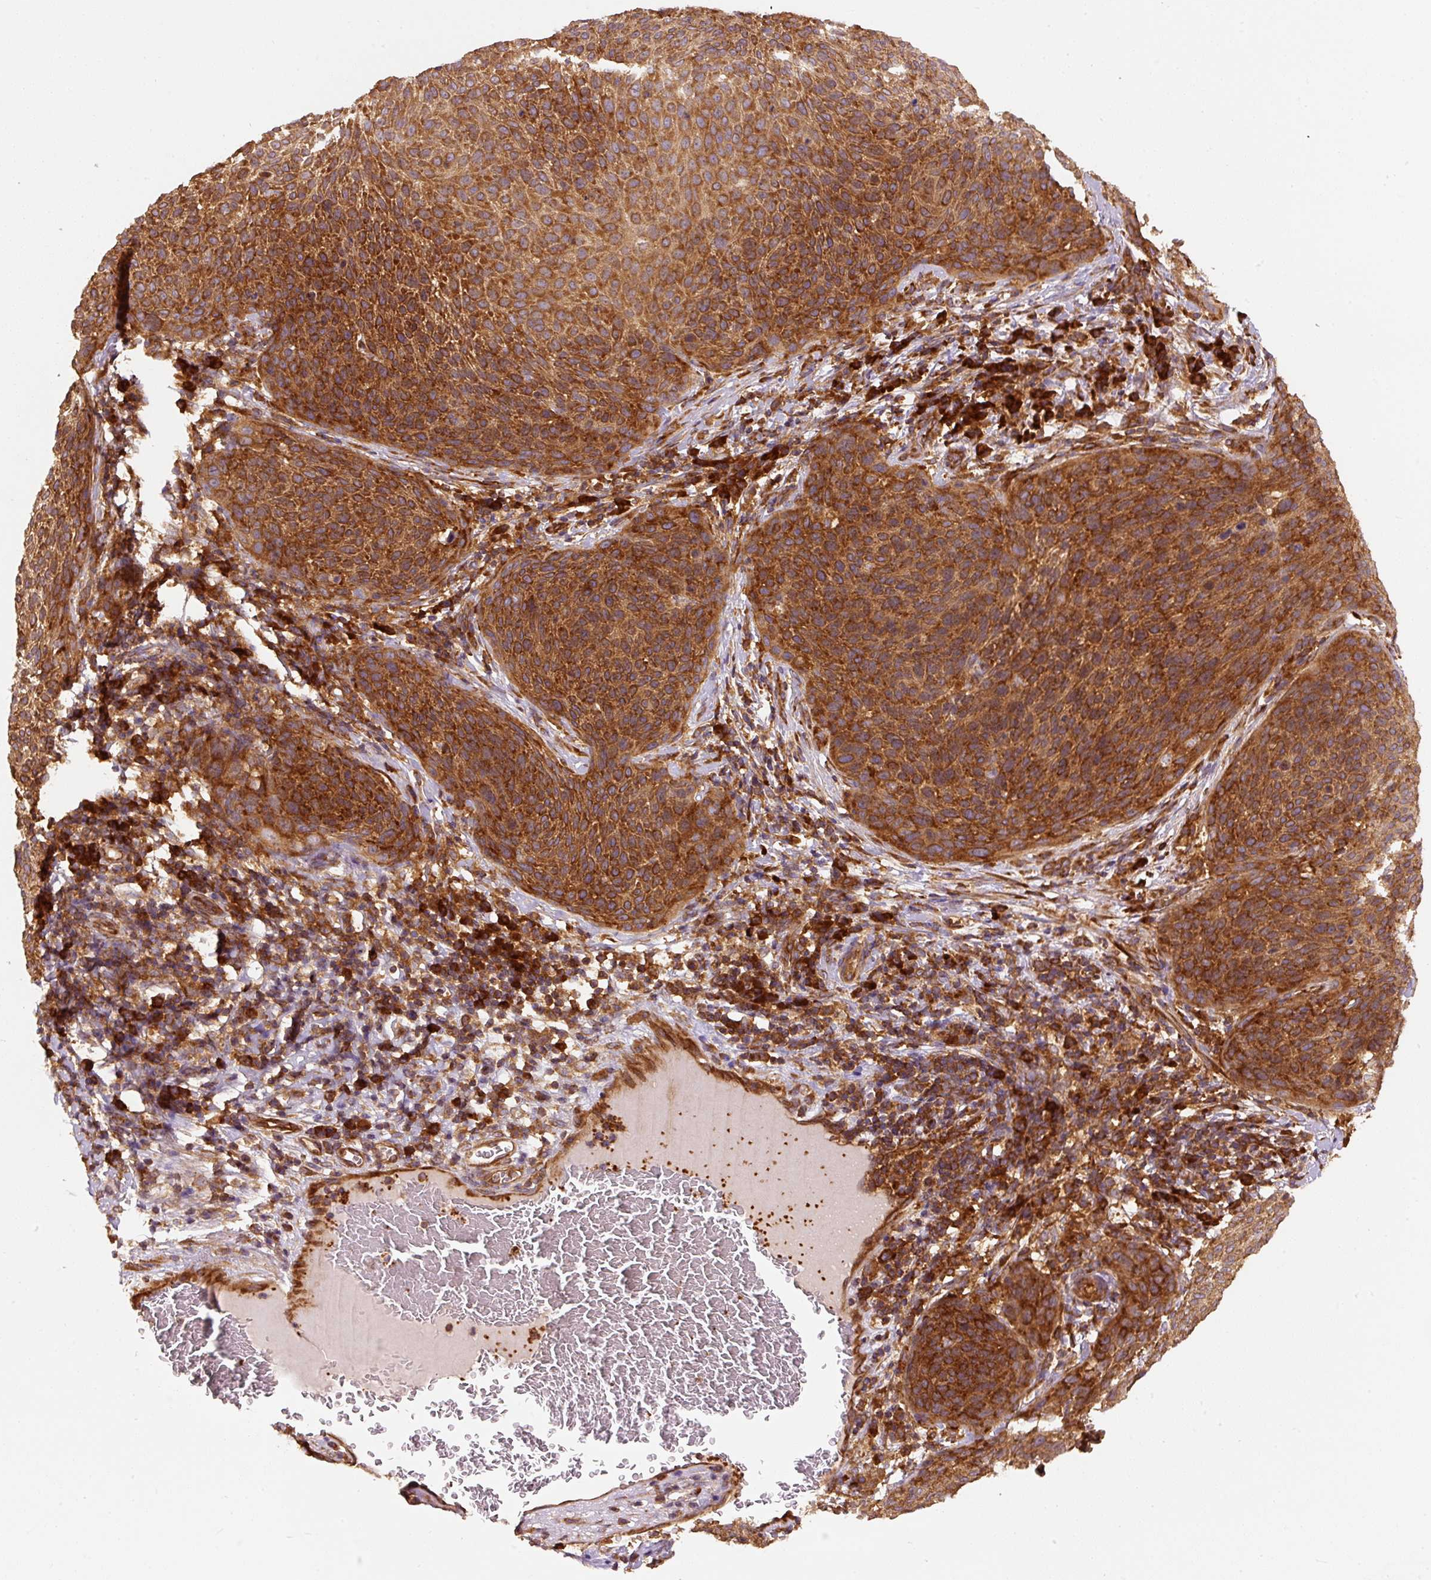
{"staining": {"intensity": "strong", "quantity": ">75%", "location": "cytoplasmic/membranous"}, "tissue": "cervical cancer", "cell_type": "Tumor cells", "image_type": "cancer", "snomed": [{"axis": "morphology", "description": "Squamous cell carcinoma, NOS"}, {"axis": "topography", "description": "Cervix"}], "caption": "Protein expression analysis of cervical squamous cell carcinoma reveals strong cytoplasmic/membranous positivity in about >75% of tumor cells.", "gene": "EIF2S2", "patient": {"sex": "female", "age": 31}}